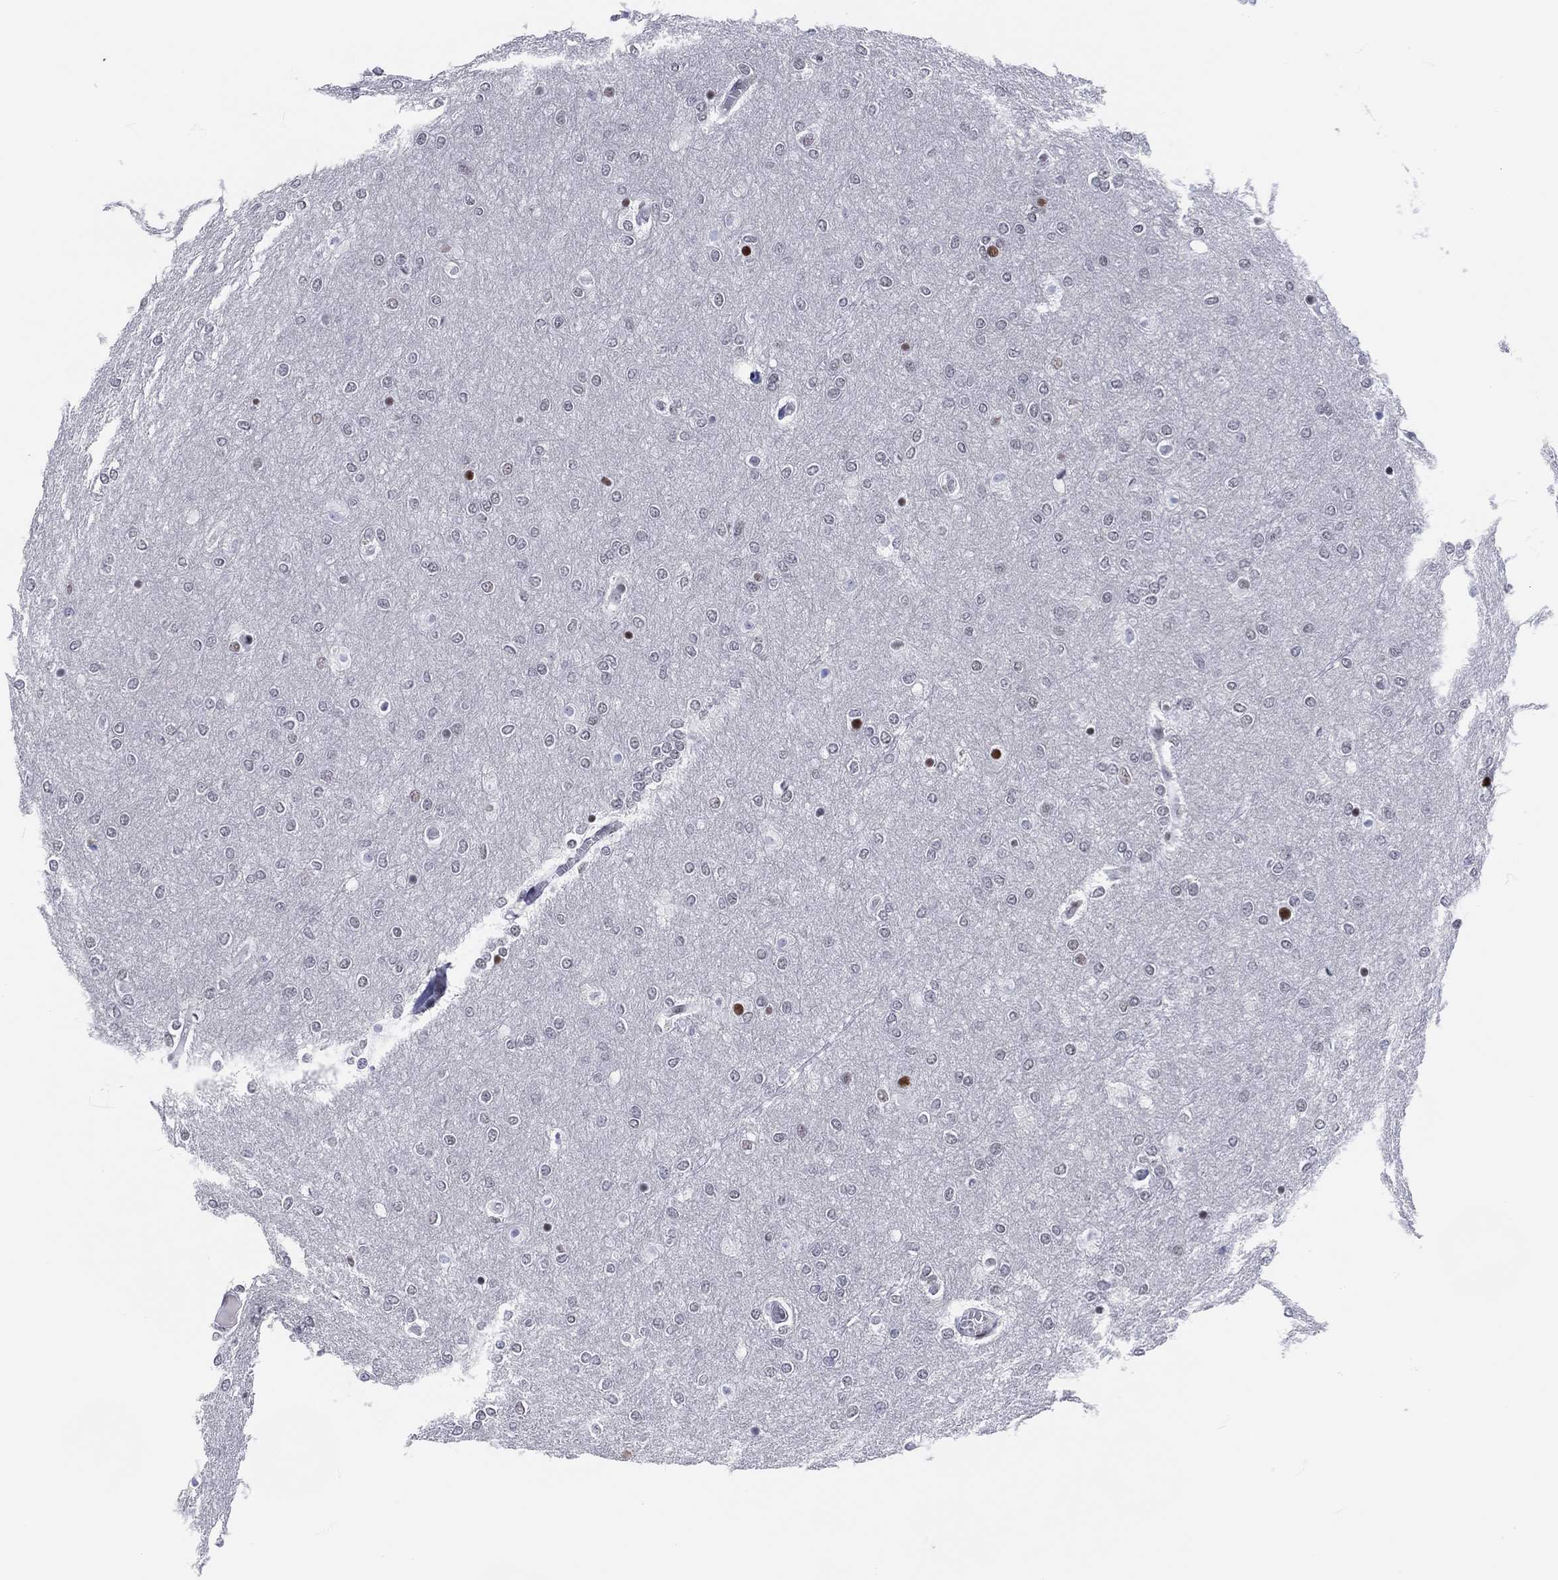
{"staining": {"intensity": "negative", "quantity": "none", "location": "none"}, "tissue": "glioma", "cell_type": "Tumor cells", "image_type": "cancer", "snomed": [{"axis": "morphology", "description": "Glioma, malignant, High grade"}, {"axis": "topography", "description": "Brain"}], "caption": "There is no significant positivity in tumor cells of malignant high-grade glioma.", "gene": "MAPK8IP1", "patient": {"sex": "female", "age": 61}}